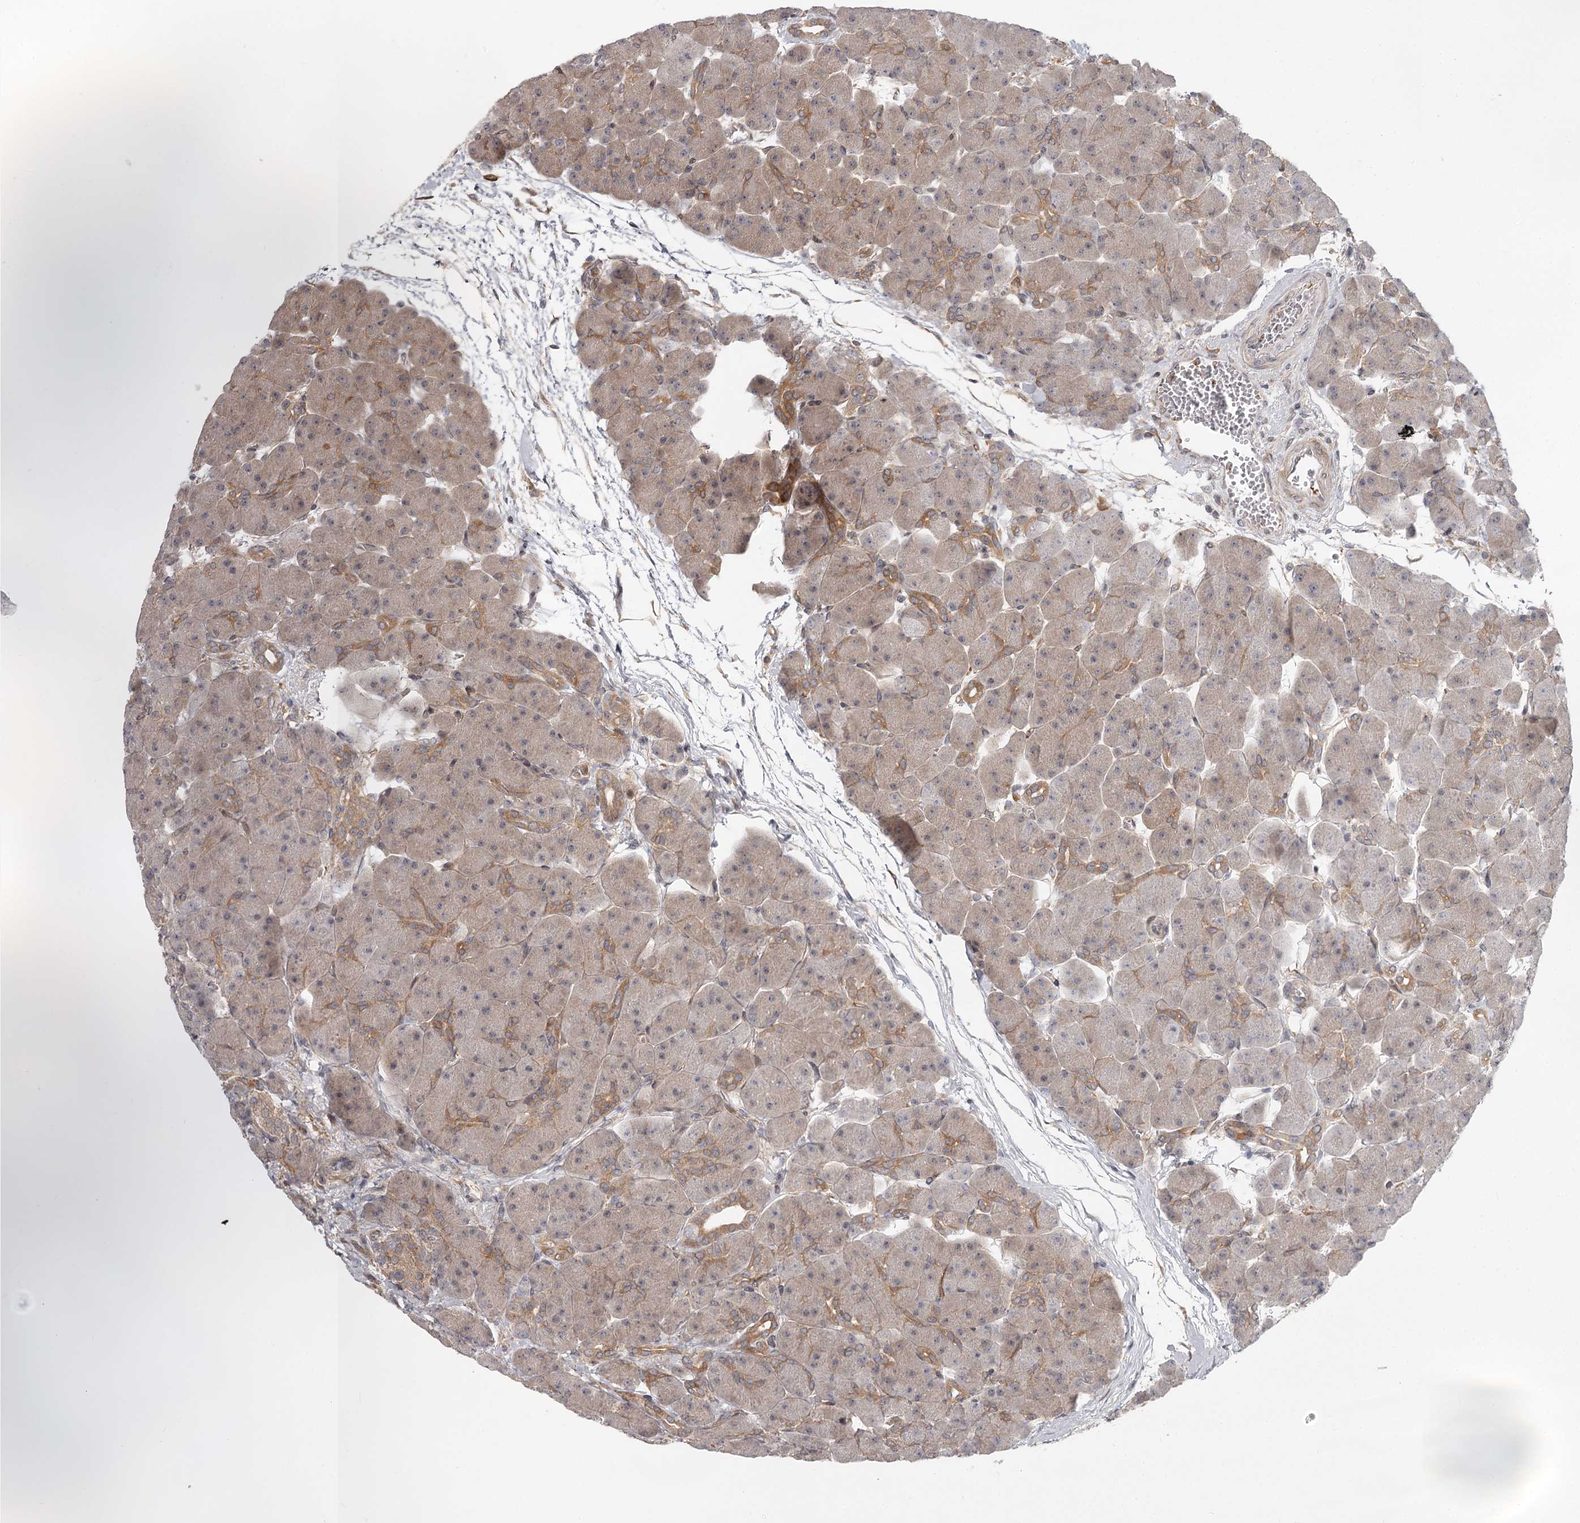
{"staining": {"intensity": "moderate", "quantity": "25%-75%", "location": "cytoplasmic/membranous"}, "tissue": "pancreas", "cell_type": "Exocrine glandular cells", "image_type": "normal", "snomed": [{"axis": "morphology", "description": "Normal tissue, NOS"}, {"axis": "topography", "description": "Pancreas"}], "caption": "Moderate cytoplasmic/membranous staining is seen in approximately 25%-75% of exocrine glandular cells in benign pancreas.", "gene": "CCNG2", "patient": {"sex": "male", "age": 66}}